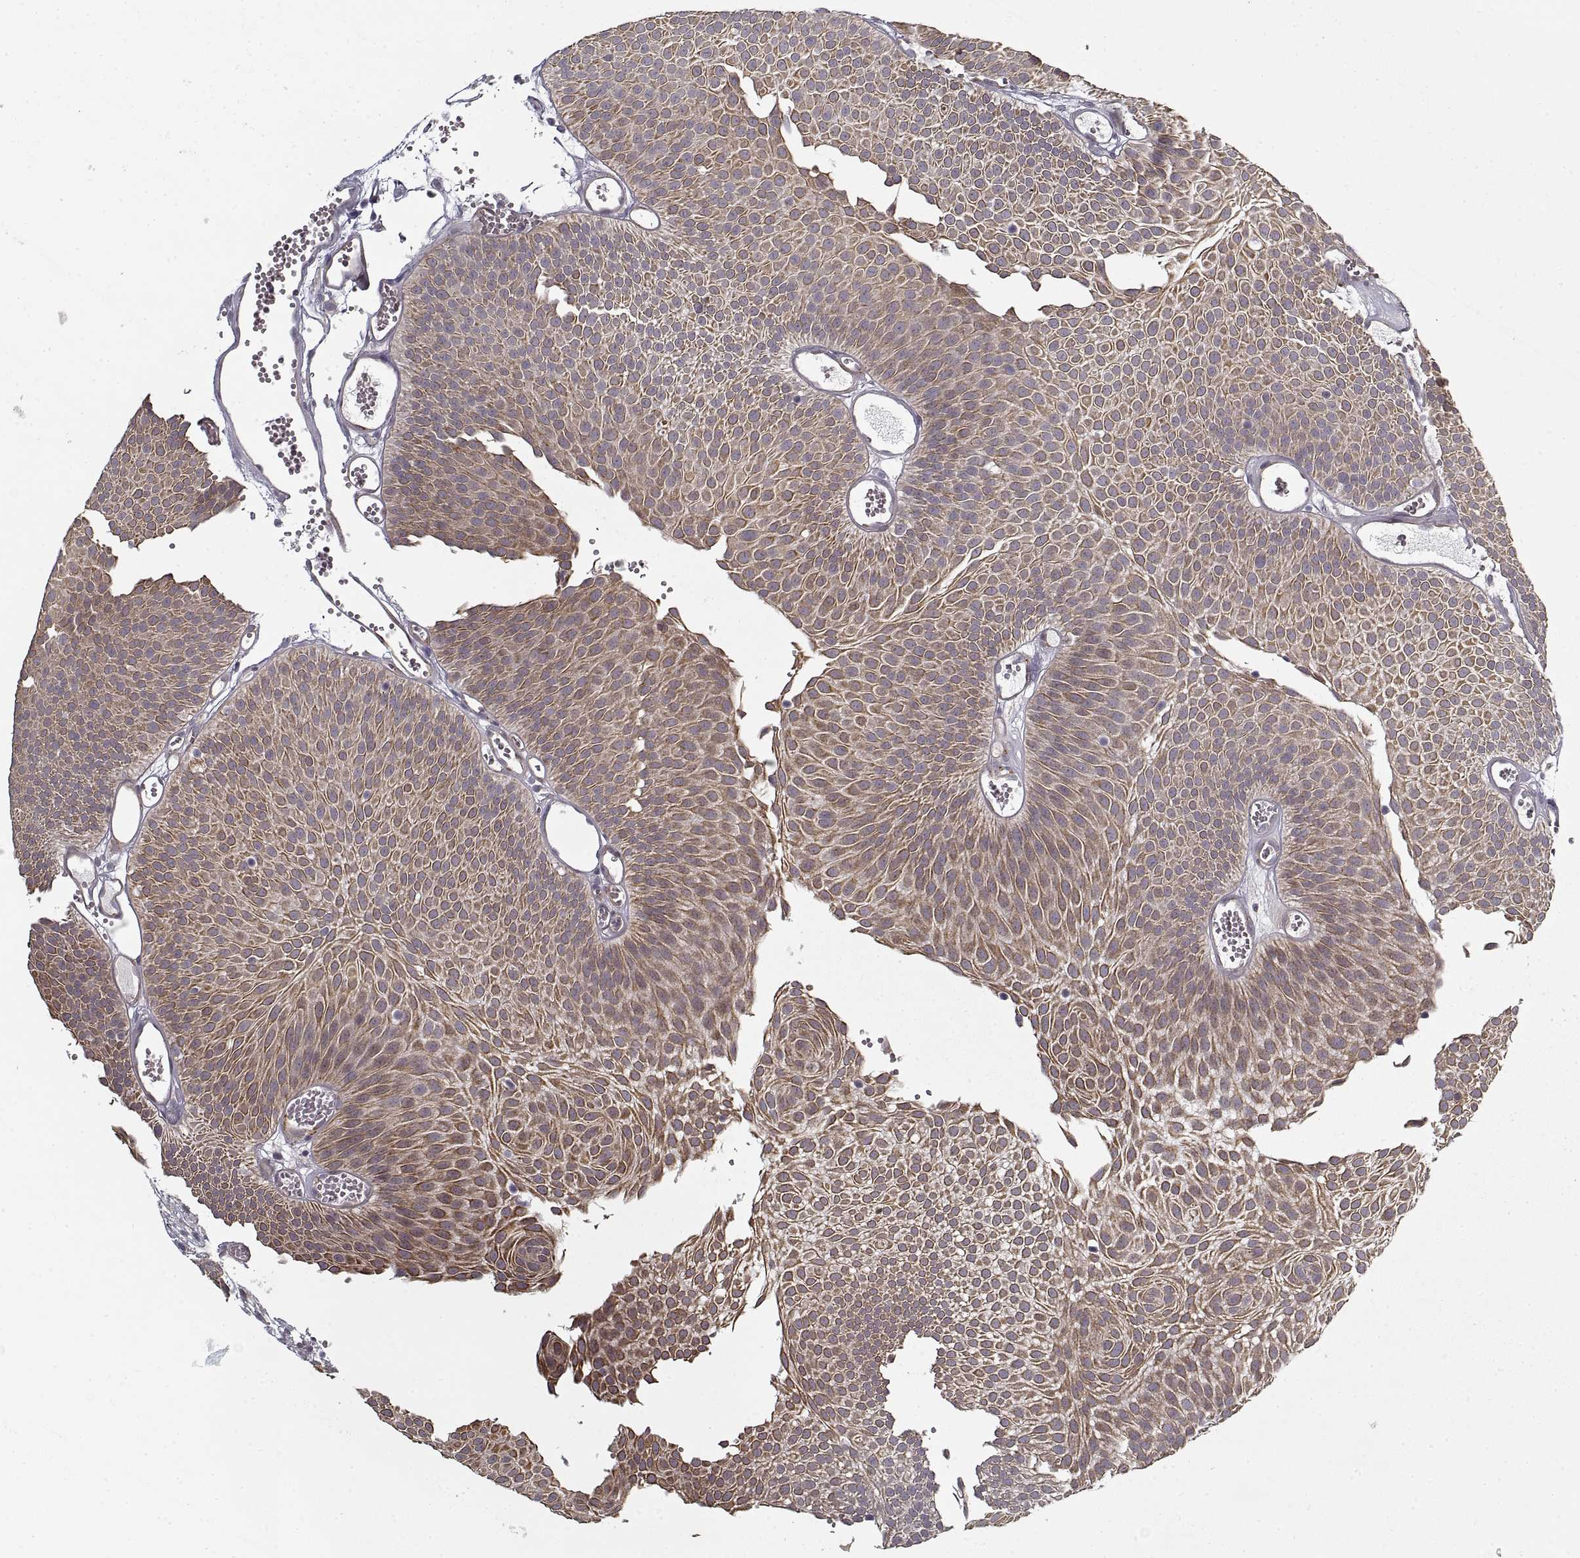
{"staining": {"intensity": "moderate", "quantity": "<25%", "location": "cytoplasmic/membranous"}, "tissue": "urothelial cancer", "cell_type": "Tumor cells", "image_type": "cancer", "snomed": [{"axis": "morphology", "description": "Urothelial carcinoma, Low grade"}, {"axis": "topography", "description": "Urinary bladder"}], "caption": "This micrograph displays immunohistochemistry (IHC) staining of human low-grade urothelial carcinoma, with low moderate cytoplasmic/membranous expression in approximately <25% of tumor cells.", "gene": "LAMB2", "patient": {"sex": "male", "age": 52}}